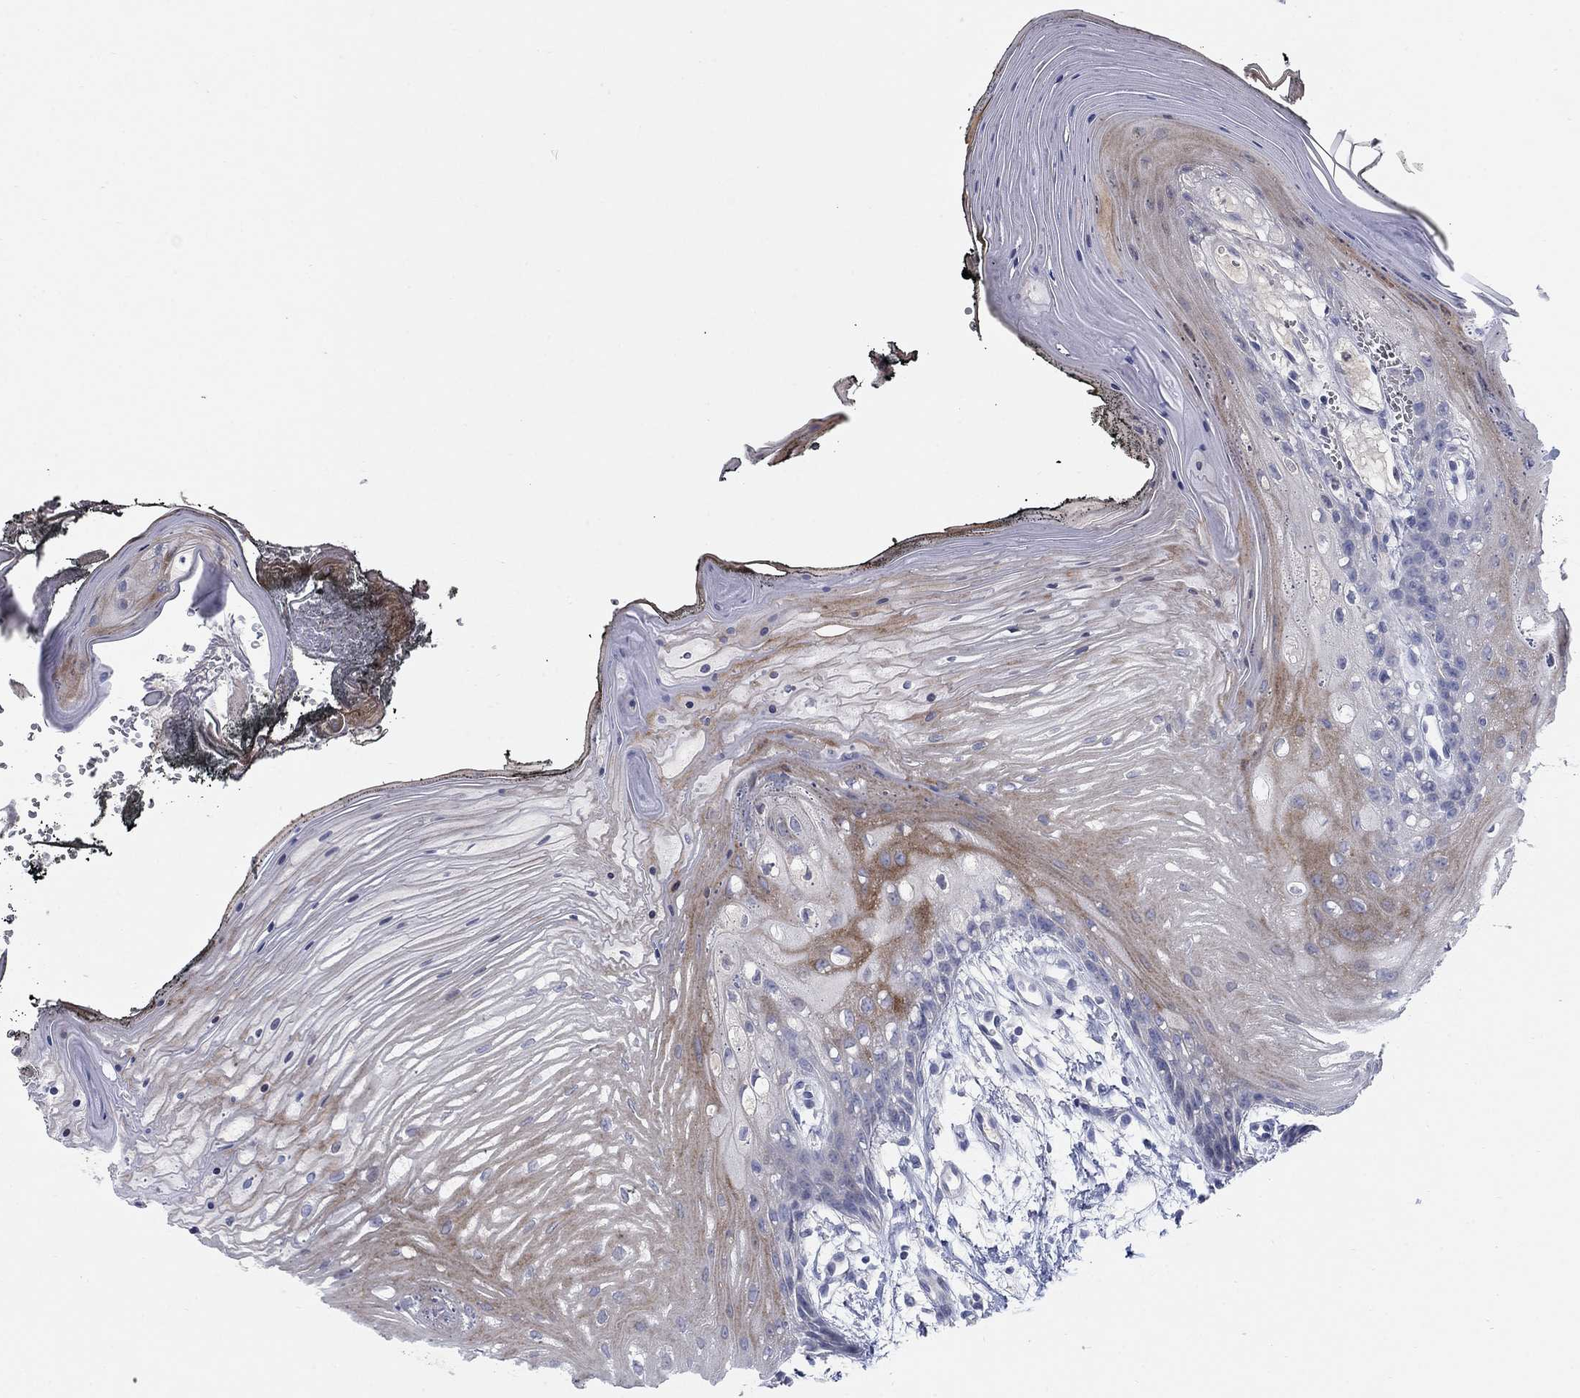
{"staining": {"intensity": "moderate", "quantity": "<25%", "location": "cytoplasmic/membranous"}, "tissue": "oral mucosa", "cell_type": "Squamous epithelial cells", "image_type": "normal", "snomed": [{"axis": "morphology", "description": "Normal tissue, NOS"}, {"axis": "morphology", "description": "Squamous cell carcinoma, NOS"}, {"axis": "topography", "description": "Oral tissue"}, {"axis": "topography", "description": "Head-Neck"}], "caption": "Protein expression analysis of unremarkable oral mucosa shows moderate cytoplasmic/membranous expression in approximately <25% of squamous epithelial cells.", "gene": "TMEM249", "patient": {"sex": "male", "age": 65}}